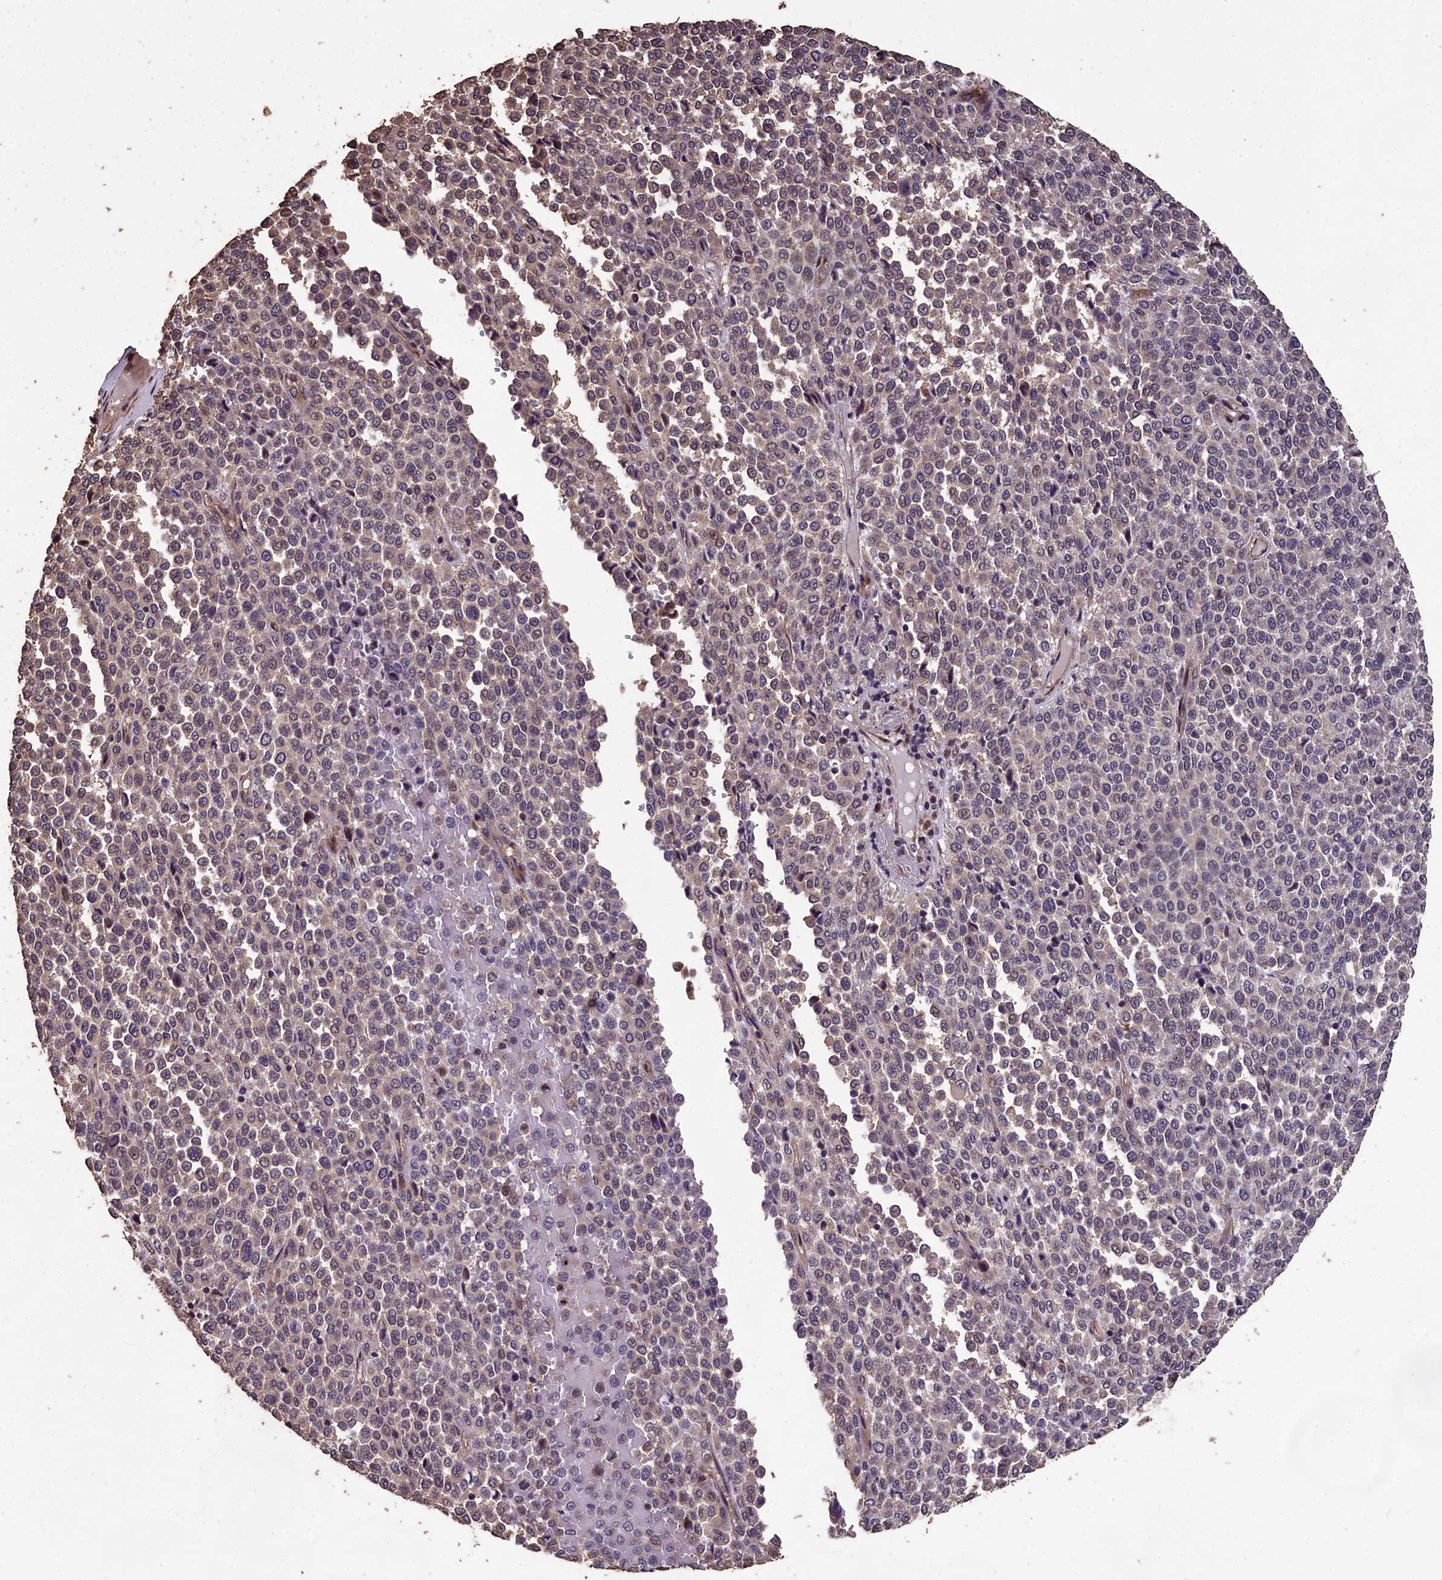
{"staining": {"intensity": "weak", "quantity": "<25%", "location": "cytoplasmic/membranous"}, "tissue": "melanoma", "cell_type": "Tumor cells", "image_type": "cancer", "snomed": [{"axis": "morphology", "description": "Malignant melanoma, Metastatic site"}, {"axis": "topography", "description": "Pancreas"}], "caption": "Micrograph shows no significant protein expression in tumor cells of melanoma.", "gene": "CHD9", "patient": {"sex": "female", "age": 30}}